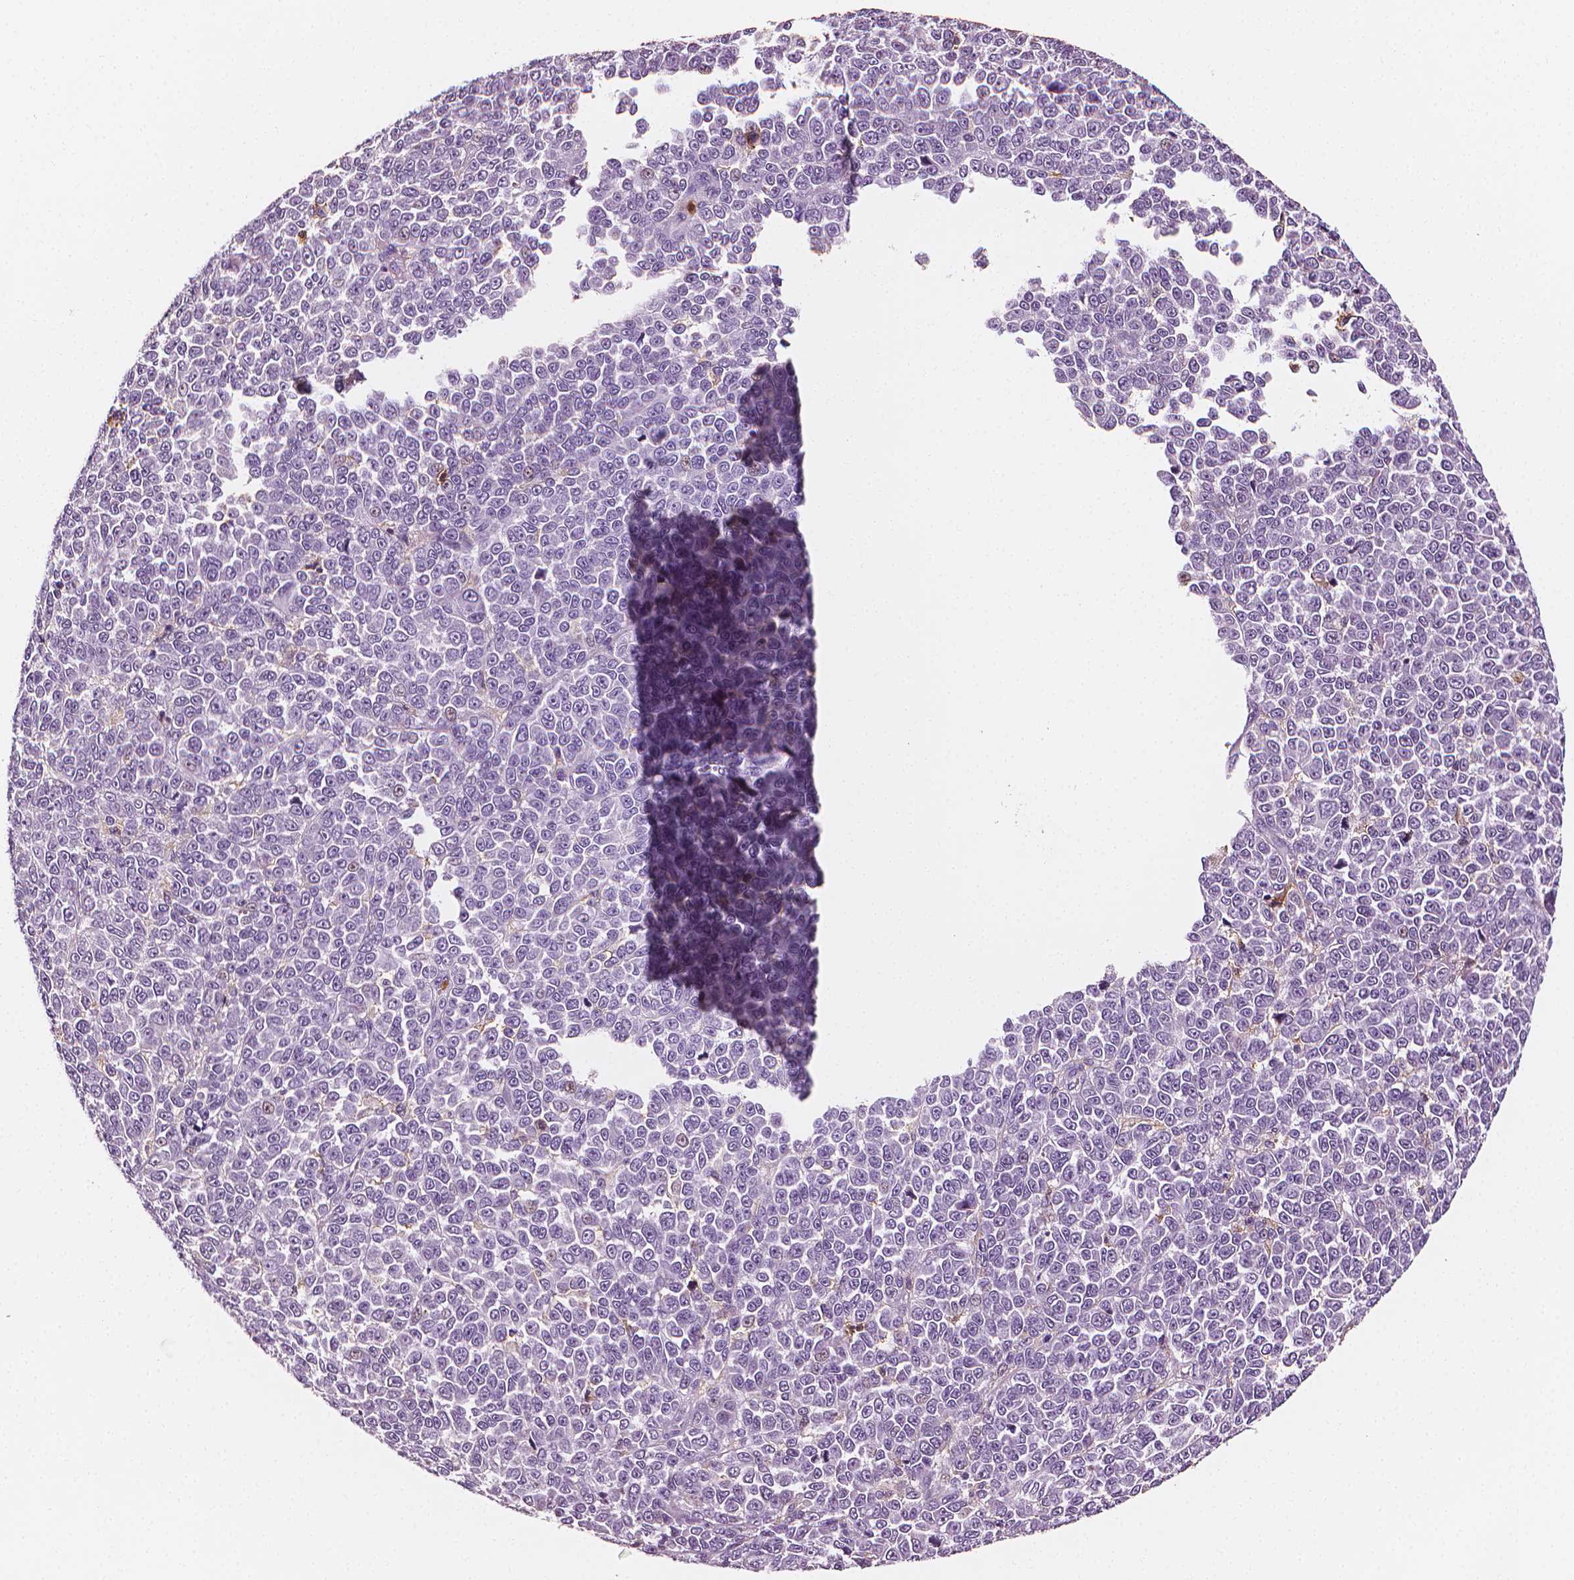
{"staining": {"intensity": "negative", "quantity": "none", "location": "none"}, "tissue": "melanoma", "cell_type": "Tumor cells", "image_type": "cancer", "snomed": [{"axis": "morphology", "description": "Malignant melanoma, NOS"}, {"axis": "topography", "description": "Skin"}], "caption": "Immunohistochemical staining of melanoma demonstrates no significant positivity in tumor cells.", "gene": "PTPRC", "patient": {"sex": "female", "age": 95}}